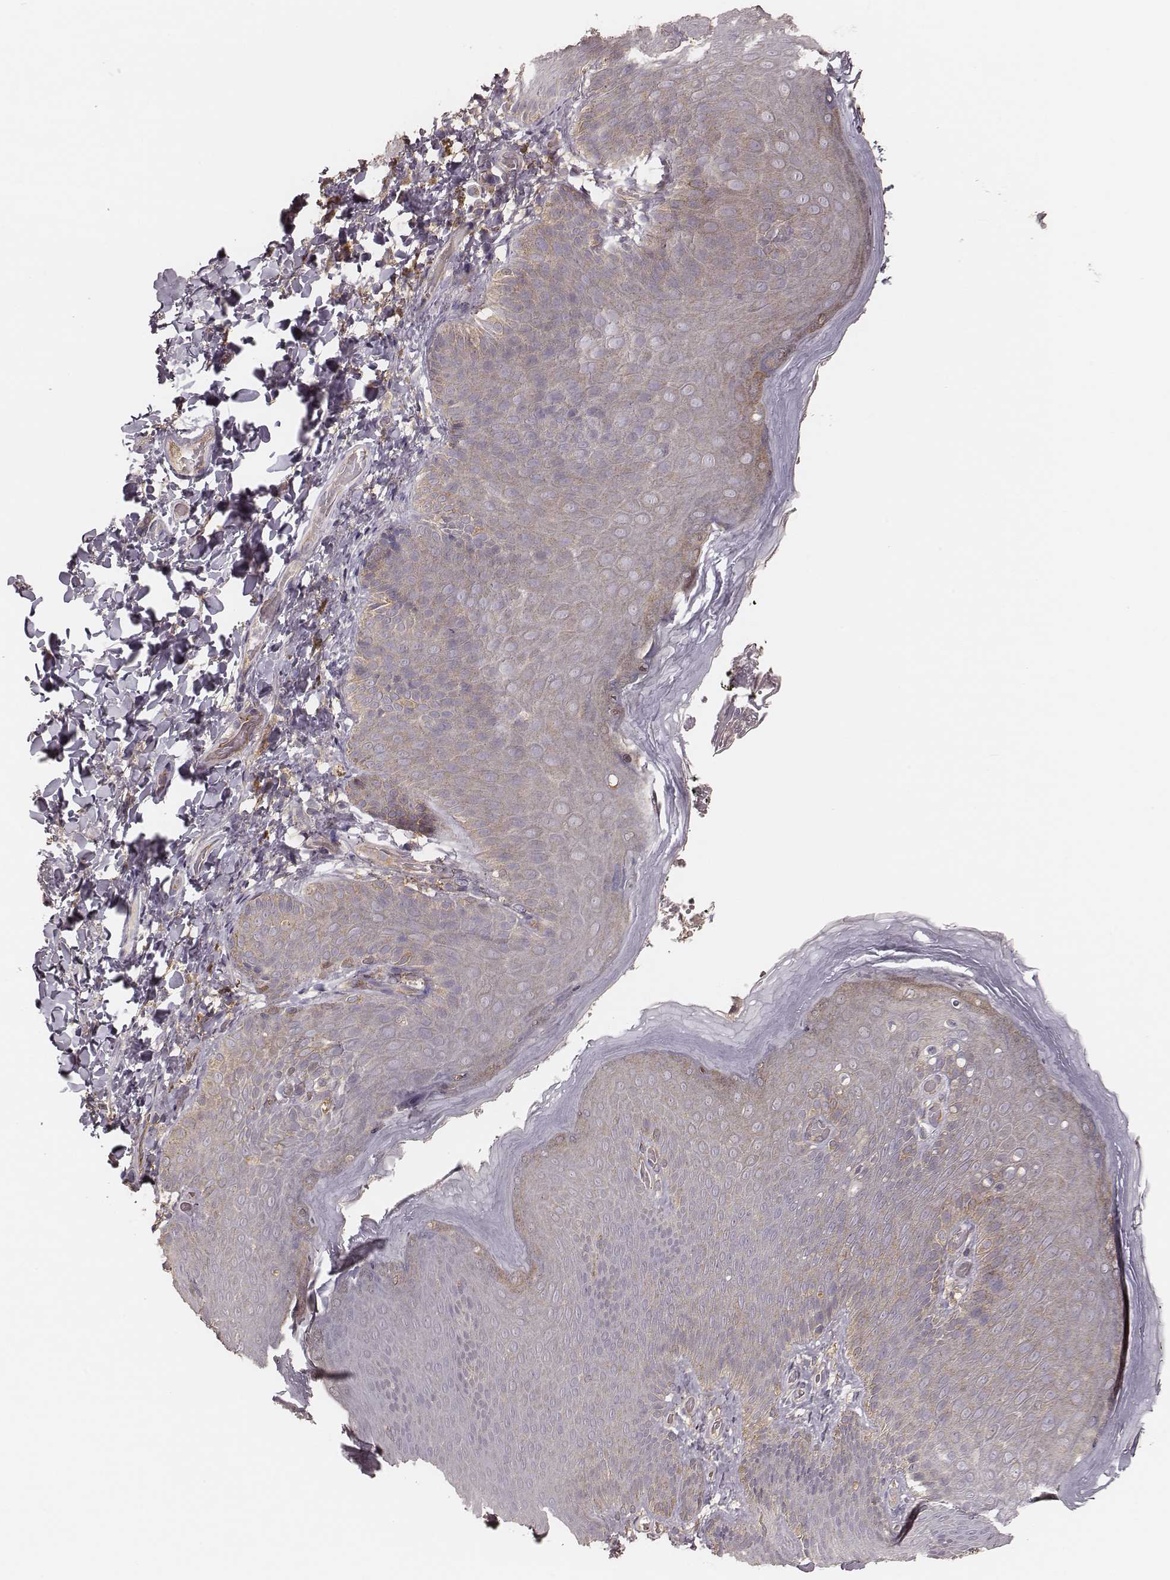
{"staining": {"intensity": "weak", "quantity": "<25%", "location": "cytoplasmic/membranous"}, "tissue": "skin", "cell_type": "Epidermal cells", "image_type": "normal", "snomed": [{"axis": "morphology", "description": "Normal tissue, NOS"}, {"axis": "topography", "description": "Anal"}], "caption": "An immunohistochemistry micrograph of unremarkable skin is shown. There is no staining in epidermal cells of skin. The staining was performed using DAB to visualize the protein expression in brown, while the nuclei were stained in blue with hematoxylin (Magnification: 20x).", "gene": "CARS1", "patient": {"sex": "male", "age": 53}}